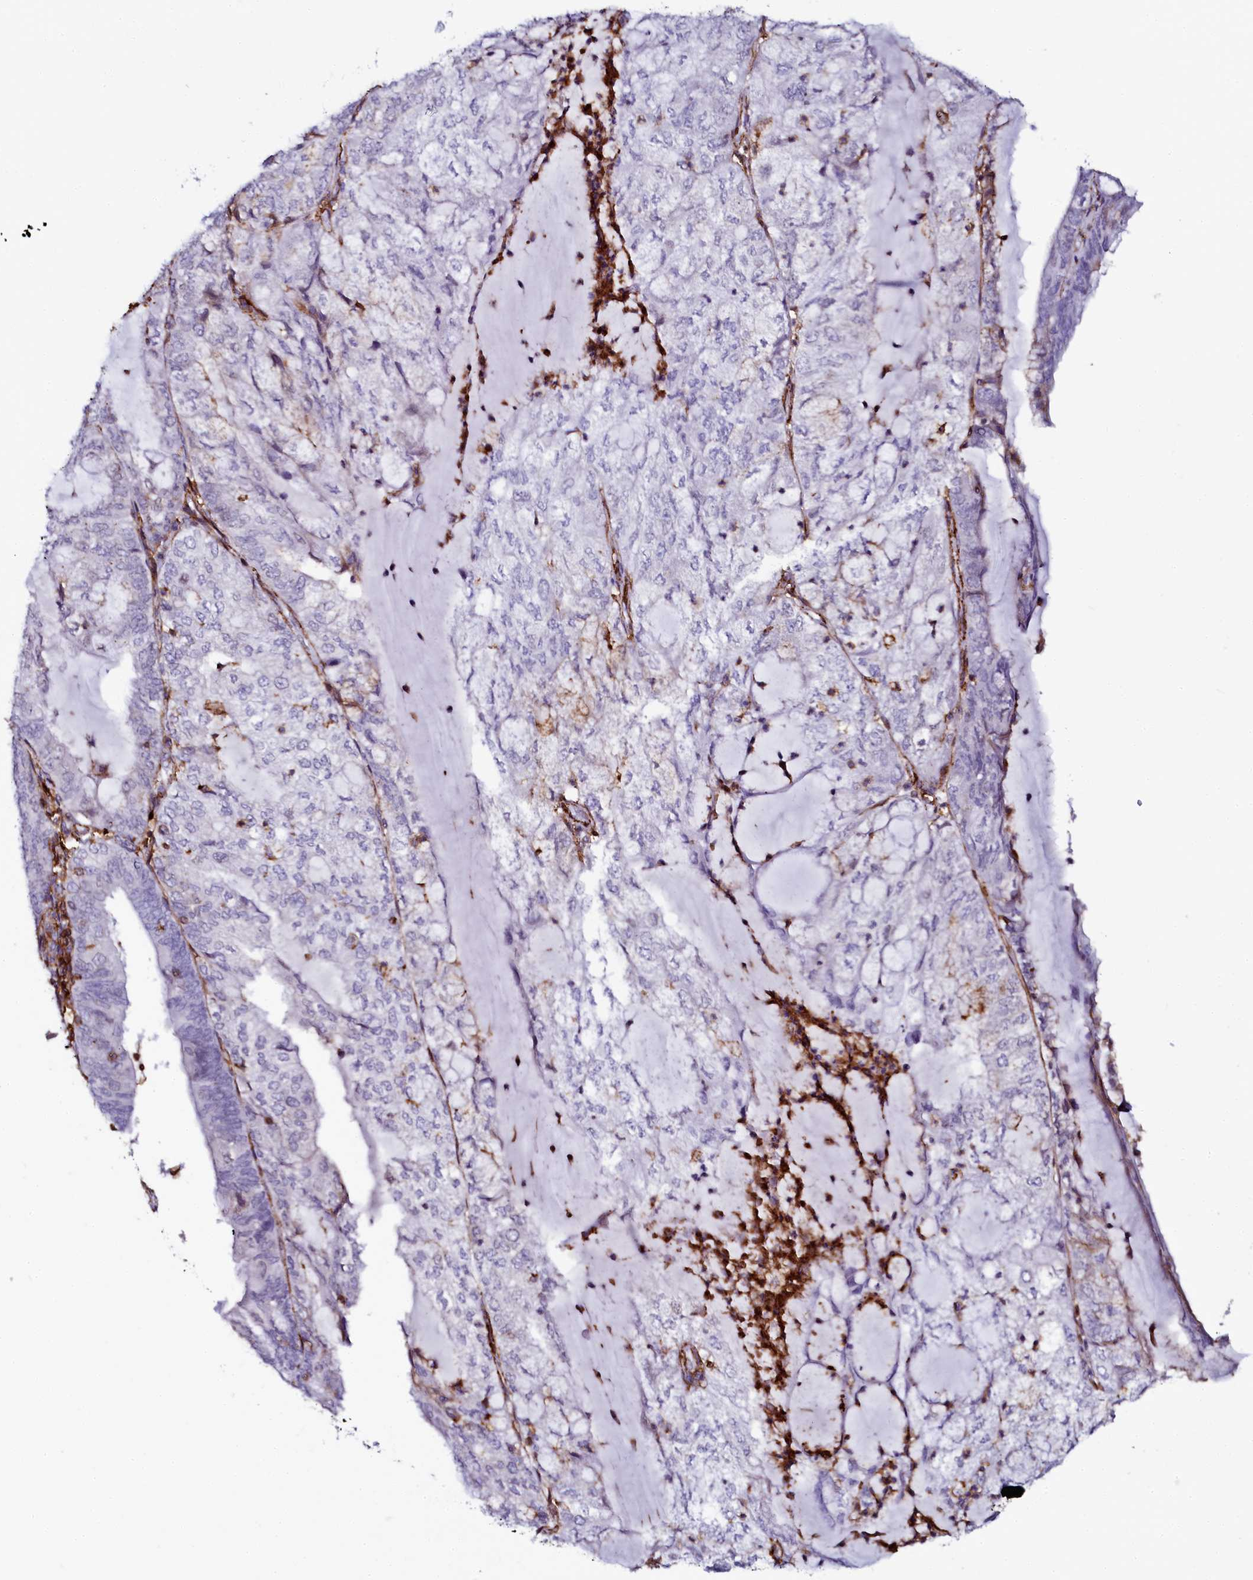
{"staining": {"intensity": "negative", "quantity": "none", "location": "none"}, "tissue": "endometrial cancer", "cell_type": "Tumor cells", "image_type": "cancer", "snomed": [{"axis": "morphology", "description": "Adenocarcinoma, NOS"}, {"axis": "topography", "description": "Endometrium"}], "caption": "Endometrial cancer was stained to show a protein in brown. There is no significant expression in tumor cells.", "gene": "AAAS", "patient": {"sex": "female", "age": 81}}